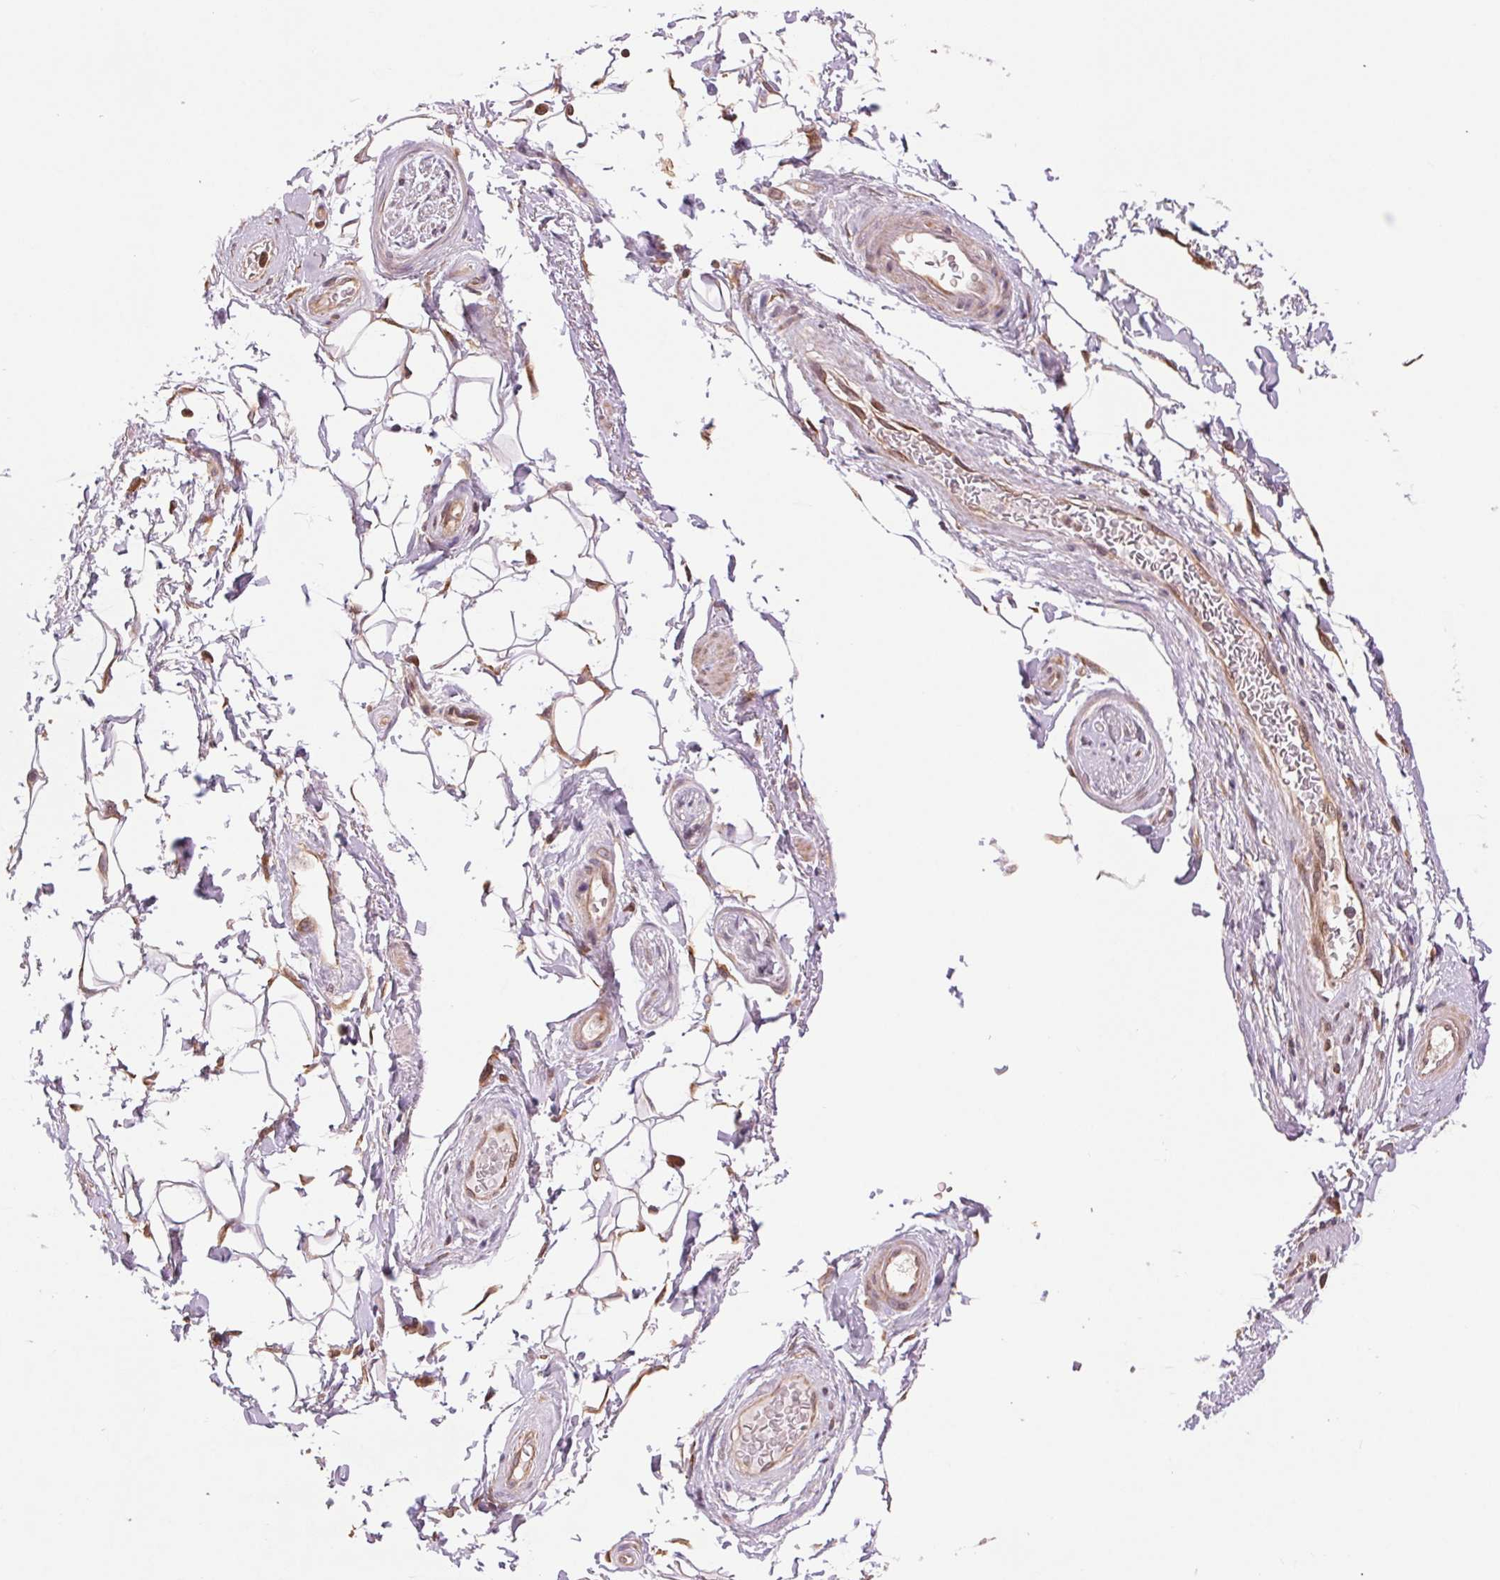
{"staining": {"intensity": "moderate", "quantity": "<25%", "location": "cytoplasmic/membranous,nuclear"}, "tissue": "adipose tissue", "cell_type": "Adipocytes", "image_type": "normal", "snomed": [{"axis": "morphology", "description": "Normal tissue, NOS"}, {"axis": "topography", "description": "Anal"}, {"axis": "topography", "description": "Peripheral nerve tissue"}], "caption": "The micrograph reveals immunohistochemical staining of unremarkable adipose tissue. There is moderate cytoplasmic/membranous,nuclear staining is seen in approximately <25% of adipocytes. (brown staining indicates protein expression, while blue staining denotes nuclei).", "gene": "BTF3L4", "patient": {"sex": "male", "age": 51}}